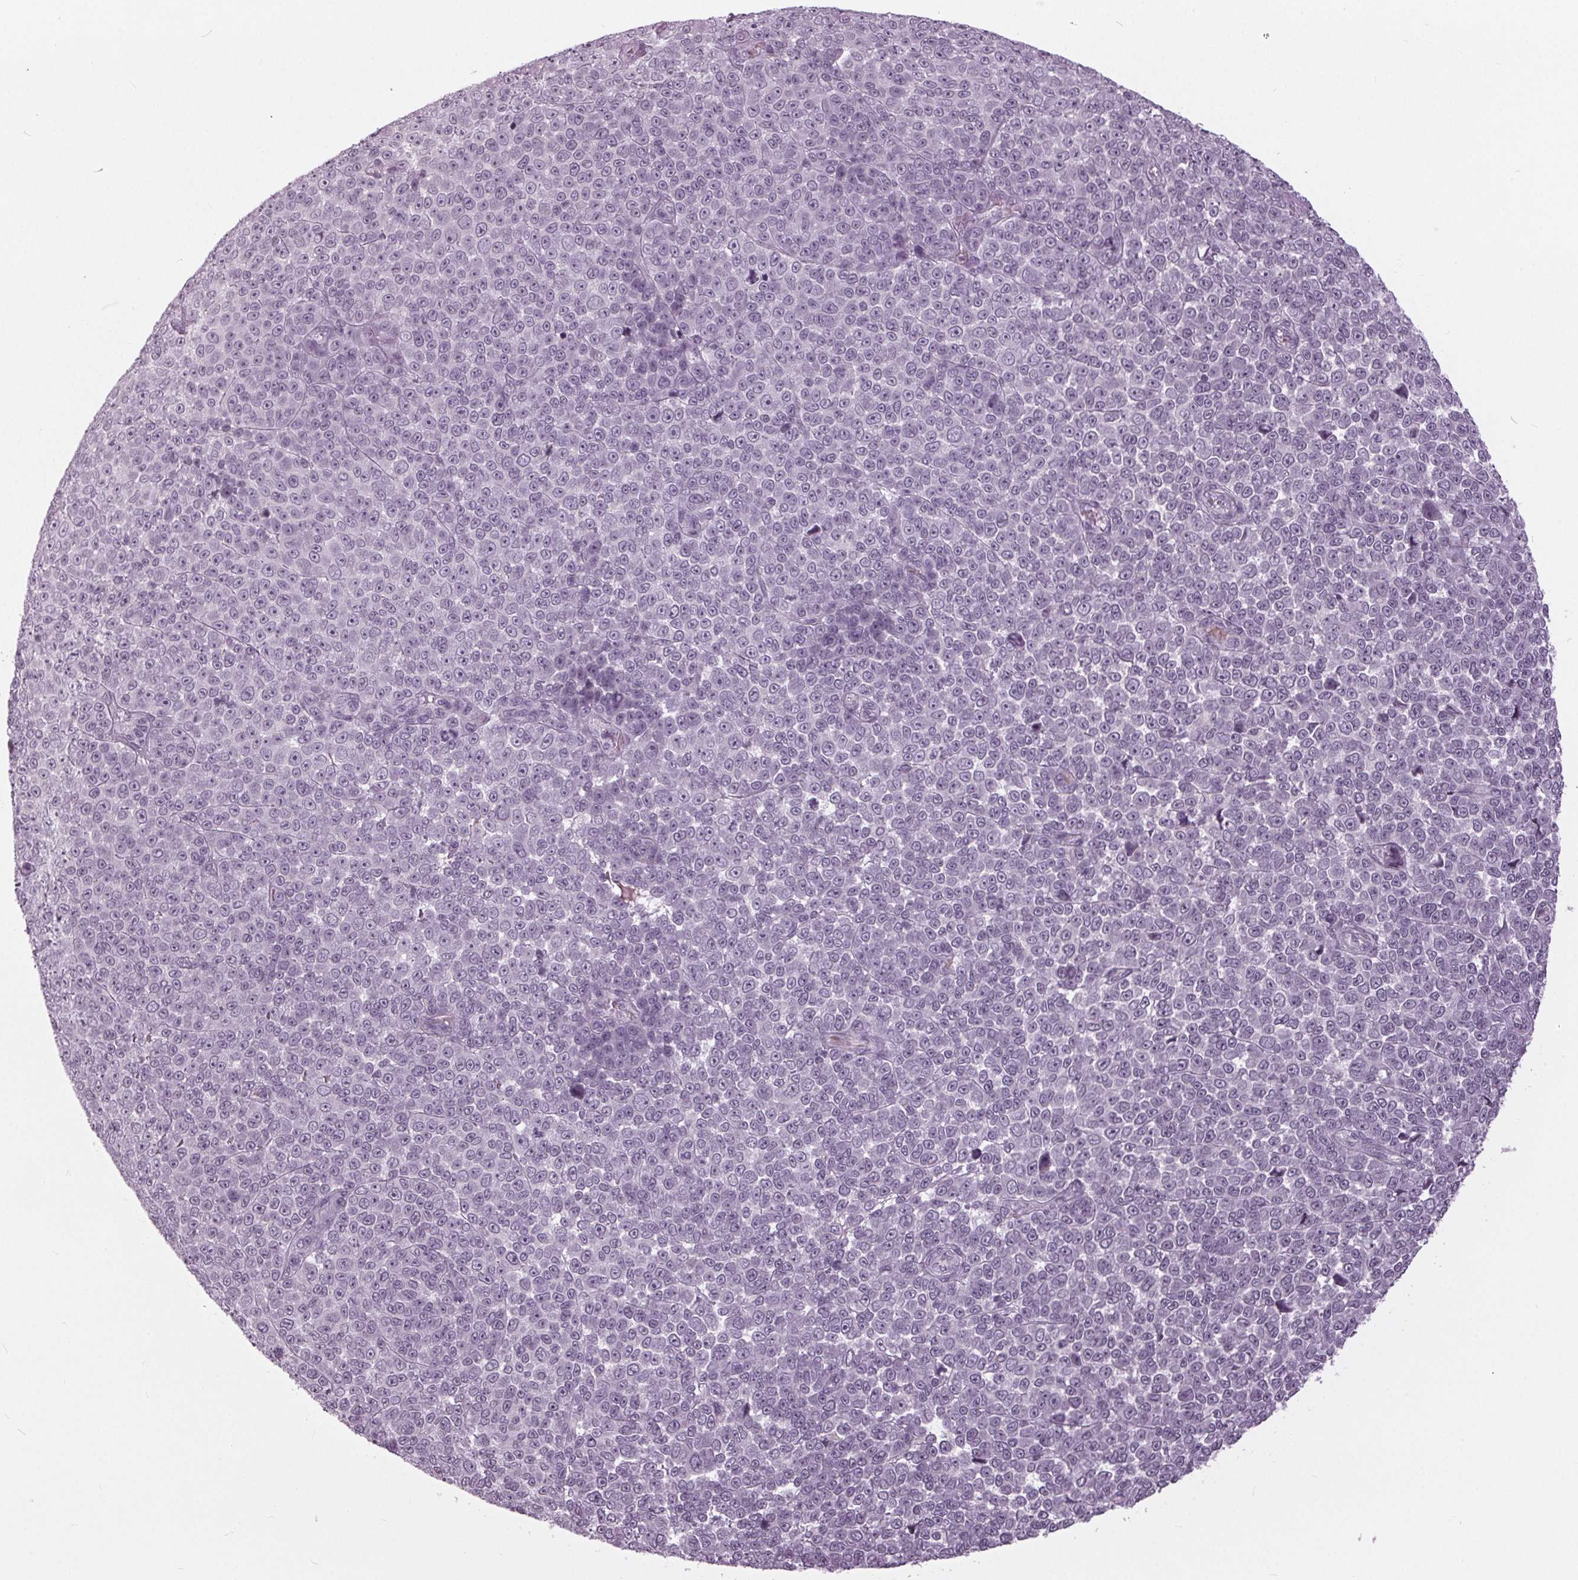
{"staining": {"intensity": "negative", "quantity": "none", "location": "none"}, "tissue": "melanoma", "cell_type": "Tumor cells", "image_type": "cancer", "snomed": [{"axis": "morphology", "description": "Malignant melanoma, NOS"}, {"axis": "topography", "description": "Skin"}], "caption": "The histopathology image exhibits no staining of tumor cells in melanoma.", "gene": "SLC9A4", "patient": {"sex": "female", "age": 95}}